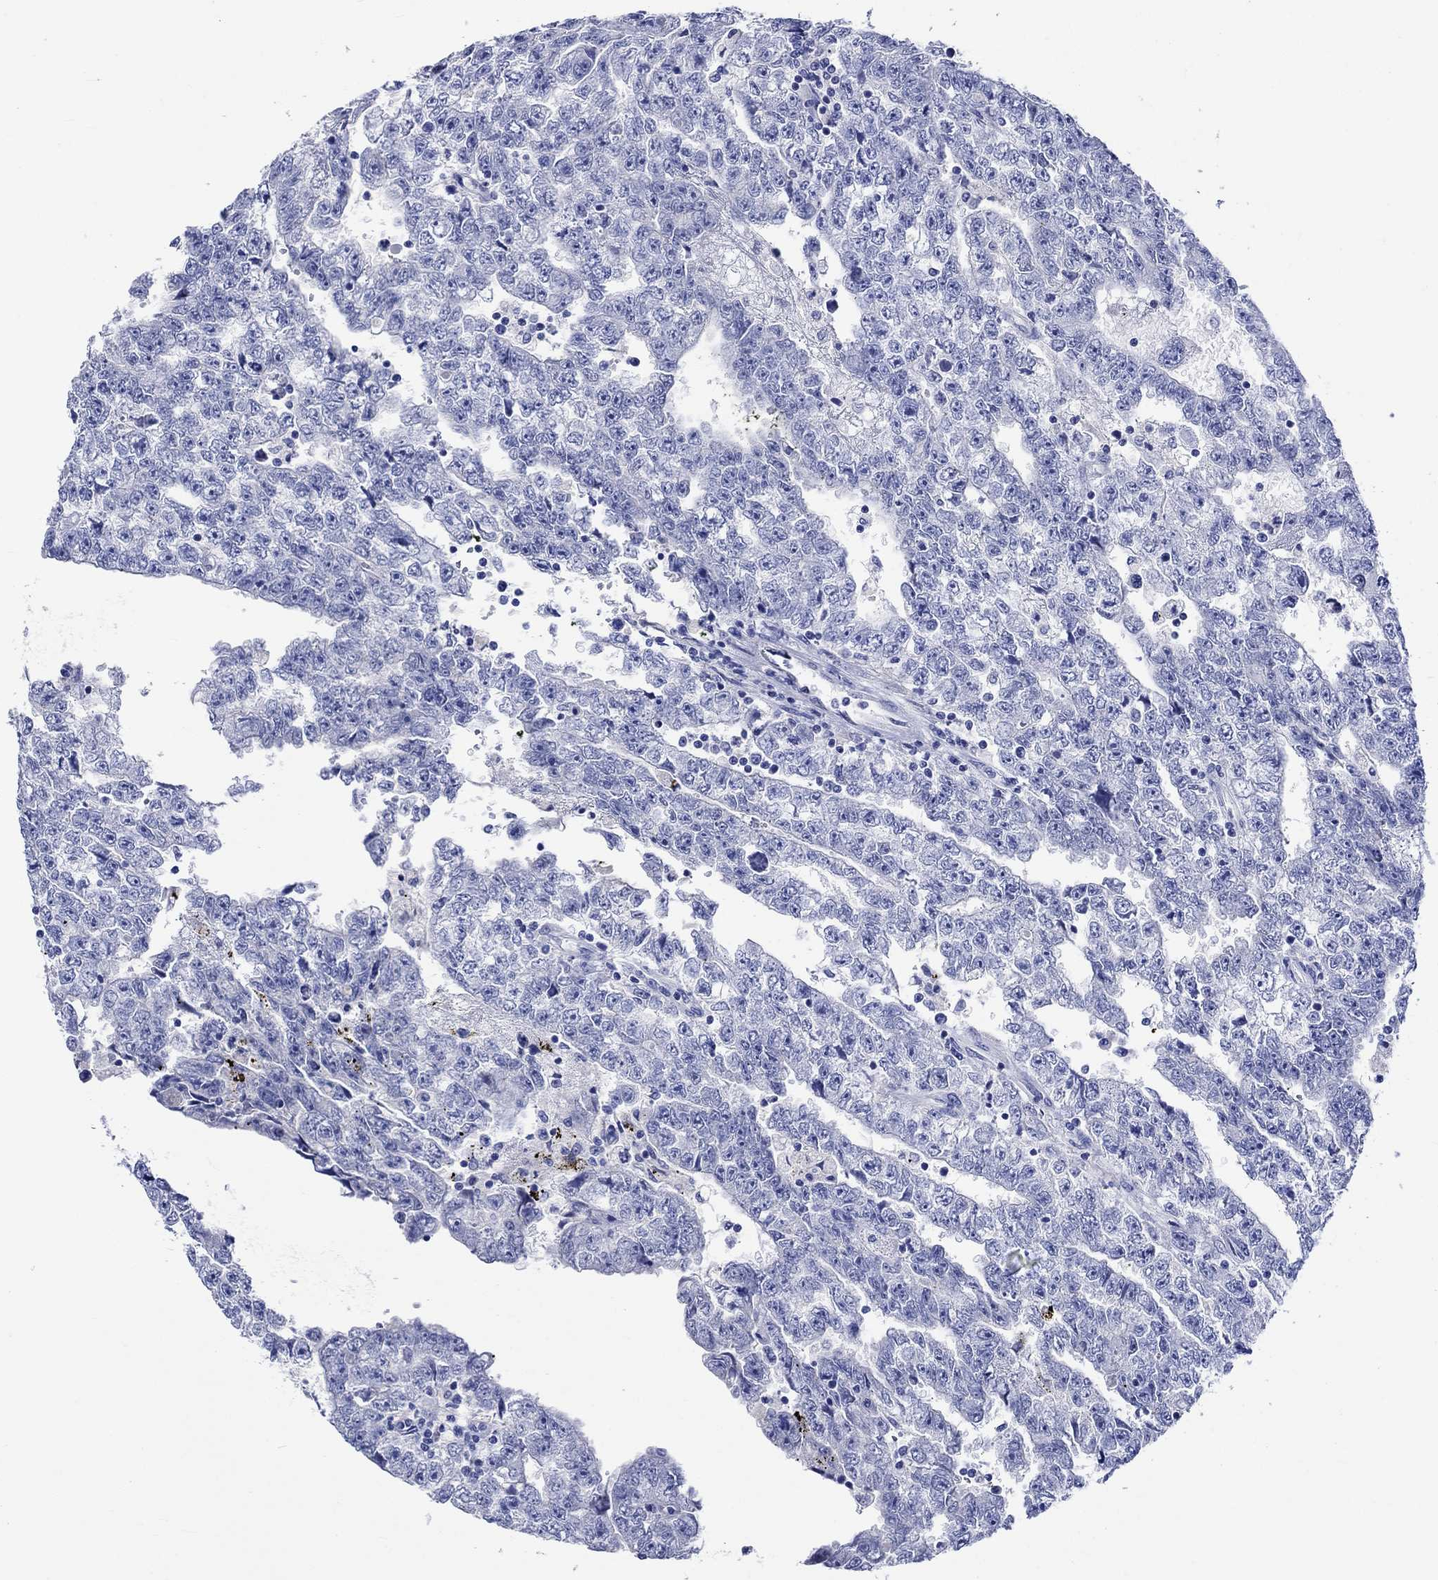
{"staining": {"intensity": "negative", "quantity": "none", "location": "none"}, "tissue": "testis cancer", "cell_type": "Tumor cells", "image_type": "cancer", "snomed": [{"axis": "morphology", "description": "Carcinoma, Embryonal, NOS"}, {"axis": "topography", "description": "Testis"}], "caption": "This is a photomicrograph of immunohistochemistry staining of testis cancer, which shows no expression in tumor cells.", "gene": "KLHL35", "patient": {"sex": "male", "age": 25}}